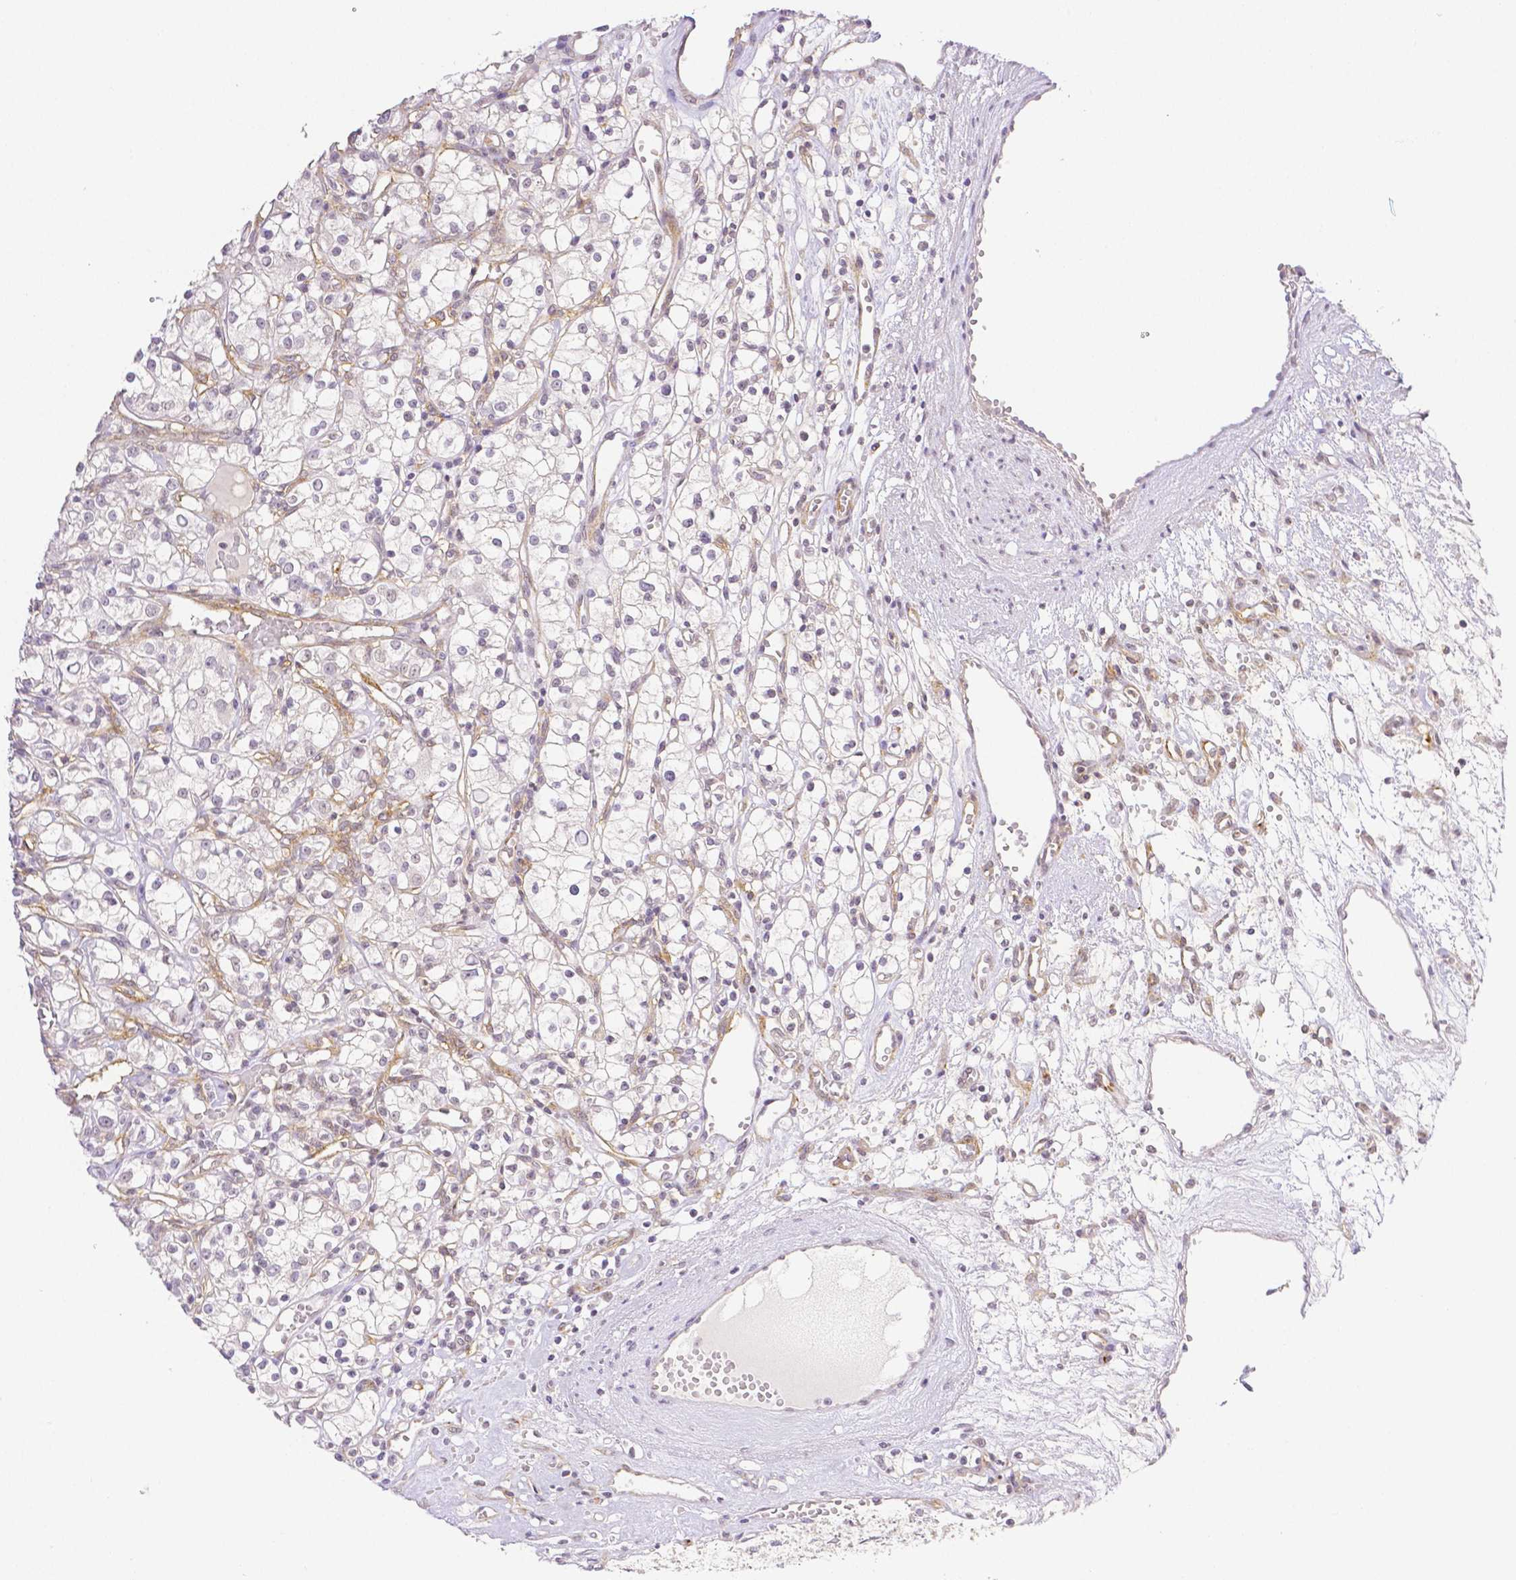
{"staining": {"intensity": "negative", "quantity": "none", "location": "none"}, "tissue": "renal cancer", "cell_type": "Tumor cells", "image_type": "cancer", "snomed": [{"axis": "morphology", "description": "Adenocarcinoma, NOS"}, {"axis": "topography", "description": "Kidney"}], "caption": "Image shows no protein positivity in tumor cells of renal cancer tissue. The staining was performed using DAB (3,3'-diaminobenzidine) to visualize the protein expression in brown, while the nuclei were stained in blue with hematoxylin (Magnification: 20x).", "gene": "THY1", "patient": {"sex": "female", "age": 59}}